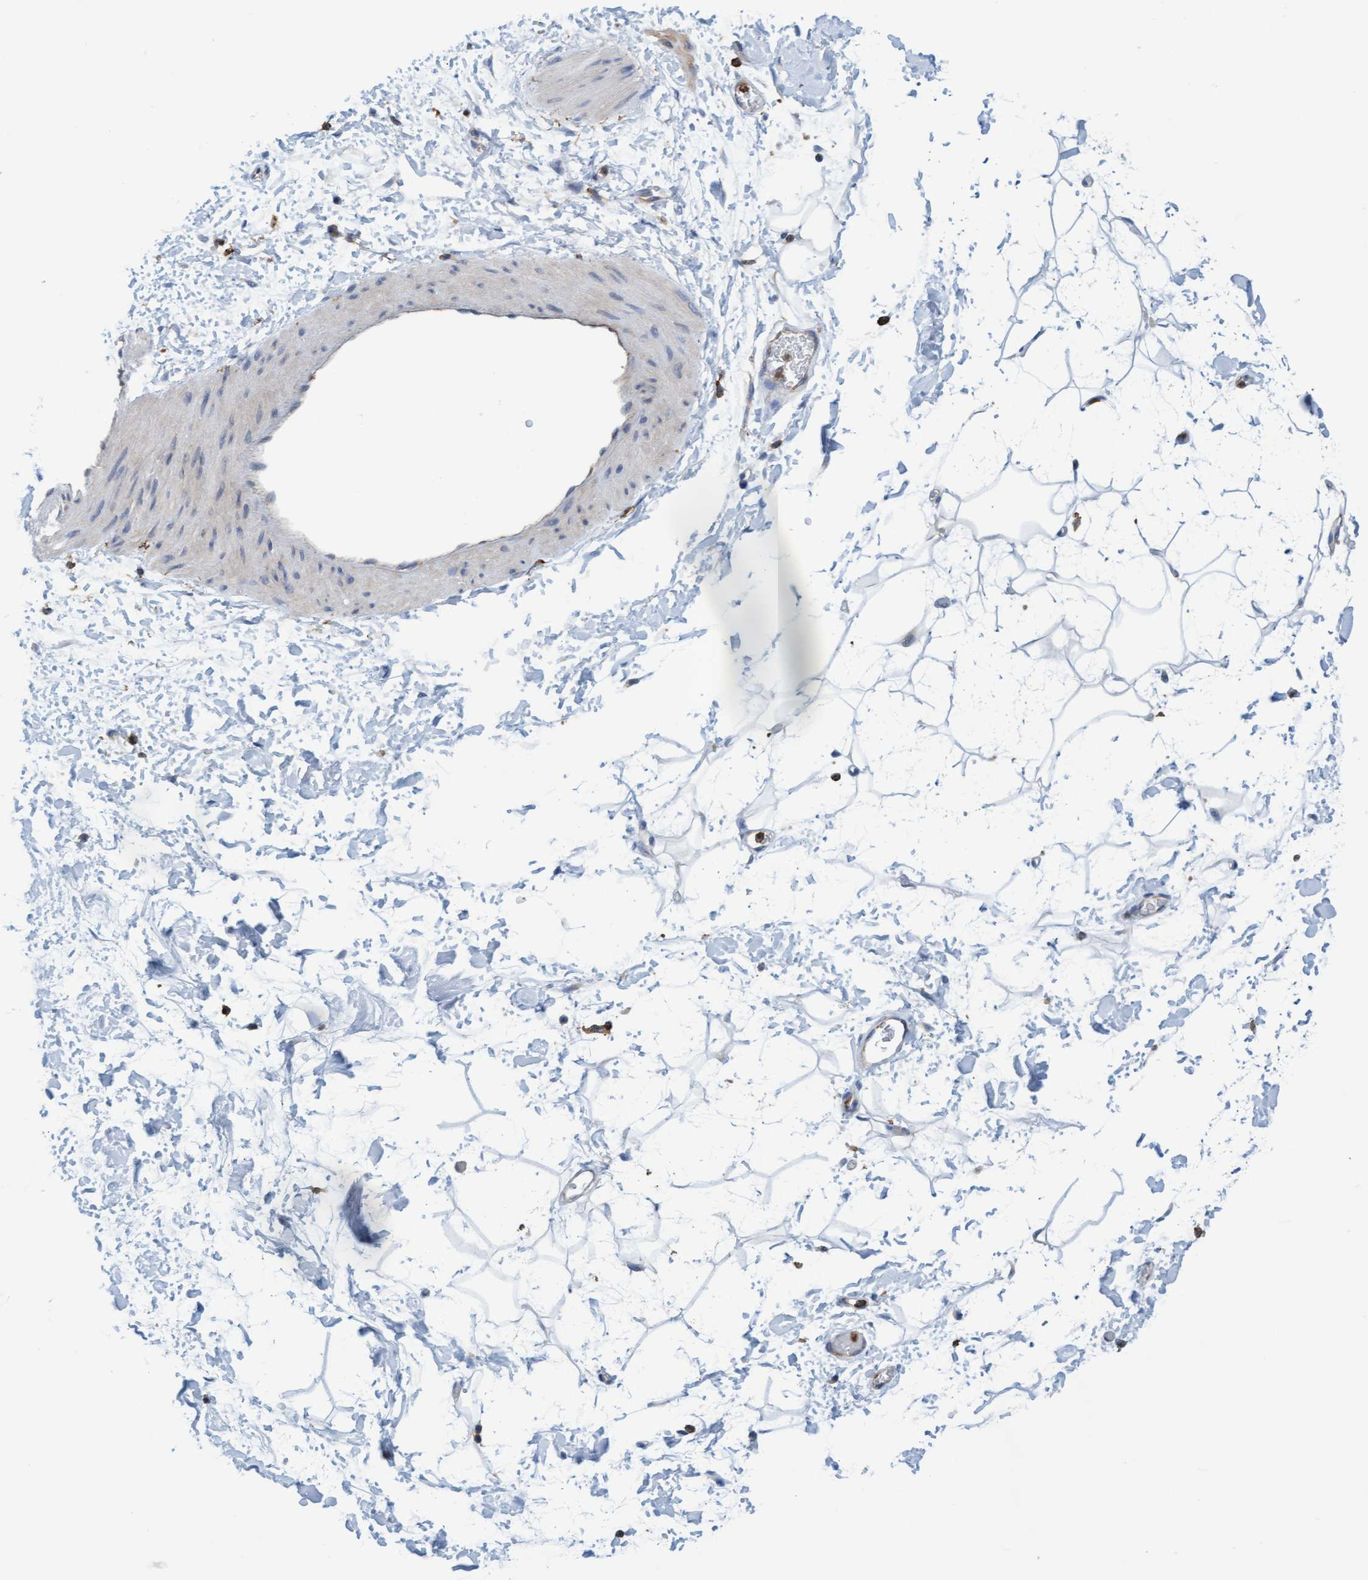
{"staining": {"intensity": "negative", "quantity": "none", "location": "none"}, "tissue": "adipose tissue", "cell_type": "Adipocytes", "image_type": "normal", "snomed": [{"axis": "morphology", "description": "Normal tissue, NOS"}, {"axis": "topography", "description": "Soft tissue"}], "caption": "Immunohistochemistry photomicrograph of benign adipose tissue: human adipose tissue stained with DAB (3,3'-diaminobenzidine) displays no significant protein expression in adipocytes. The staining was performed using DAB to visualize the protein expression in brown, while the nuclei were stained in blue with hematoxylin (Magnification: 20x).", "gene": "FNBP1", "patient": {"sex": "male", "age": 72}}